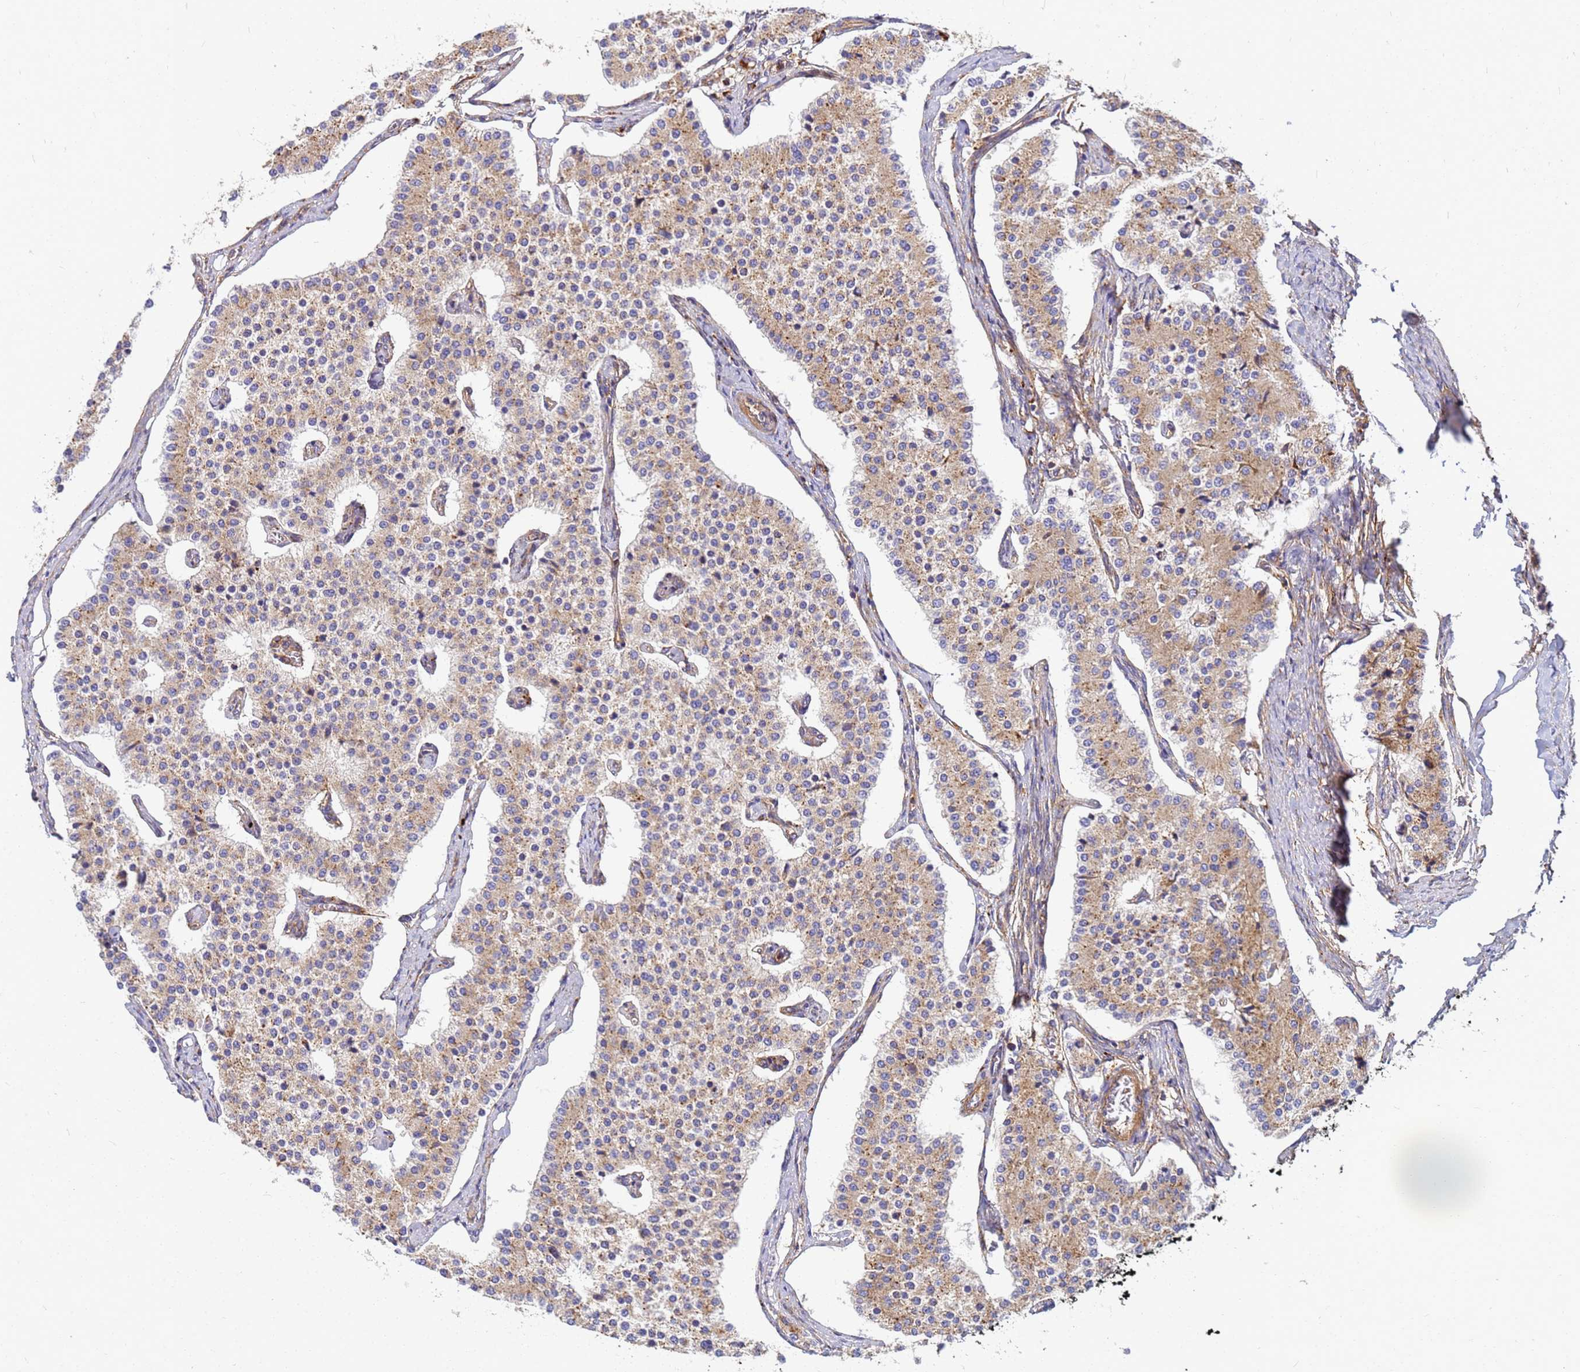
{"staining": {"intensity": "weak", "quantity": ">75%", "location": "cytoplasmic/membranous"}, "tissue": "carcinoid", "cell_type": "Tumor cells", "image_type": "cancer", "snomed": [{"axis": "morphology", "description": "Carcinoid, malignant, NOS"}, {"axis": "topography", "description": "Colon"}], "caption": "Protein staining demonstrates weak cytoplasmic/membranous staining in approximately >75% of tumor cells in carcinoid (malignant).", "gene": "C2CD5", "patient": {"sex": "female", "age": 52}}